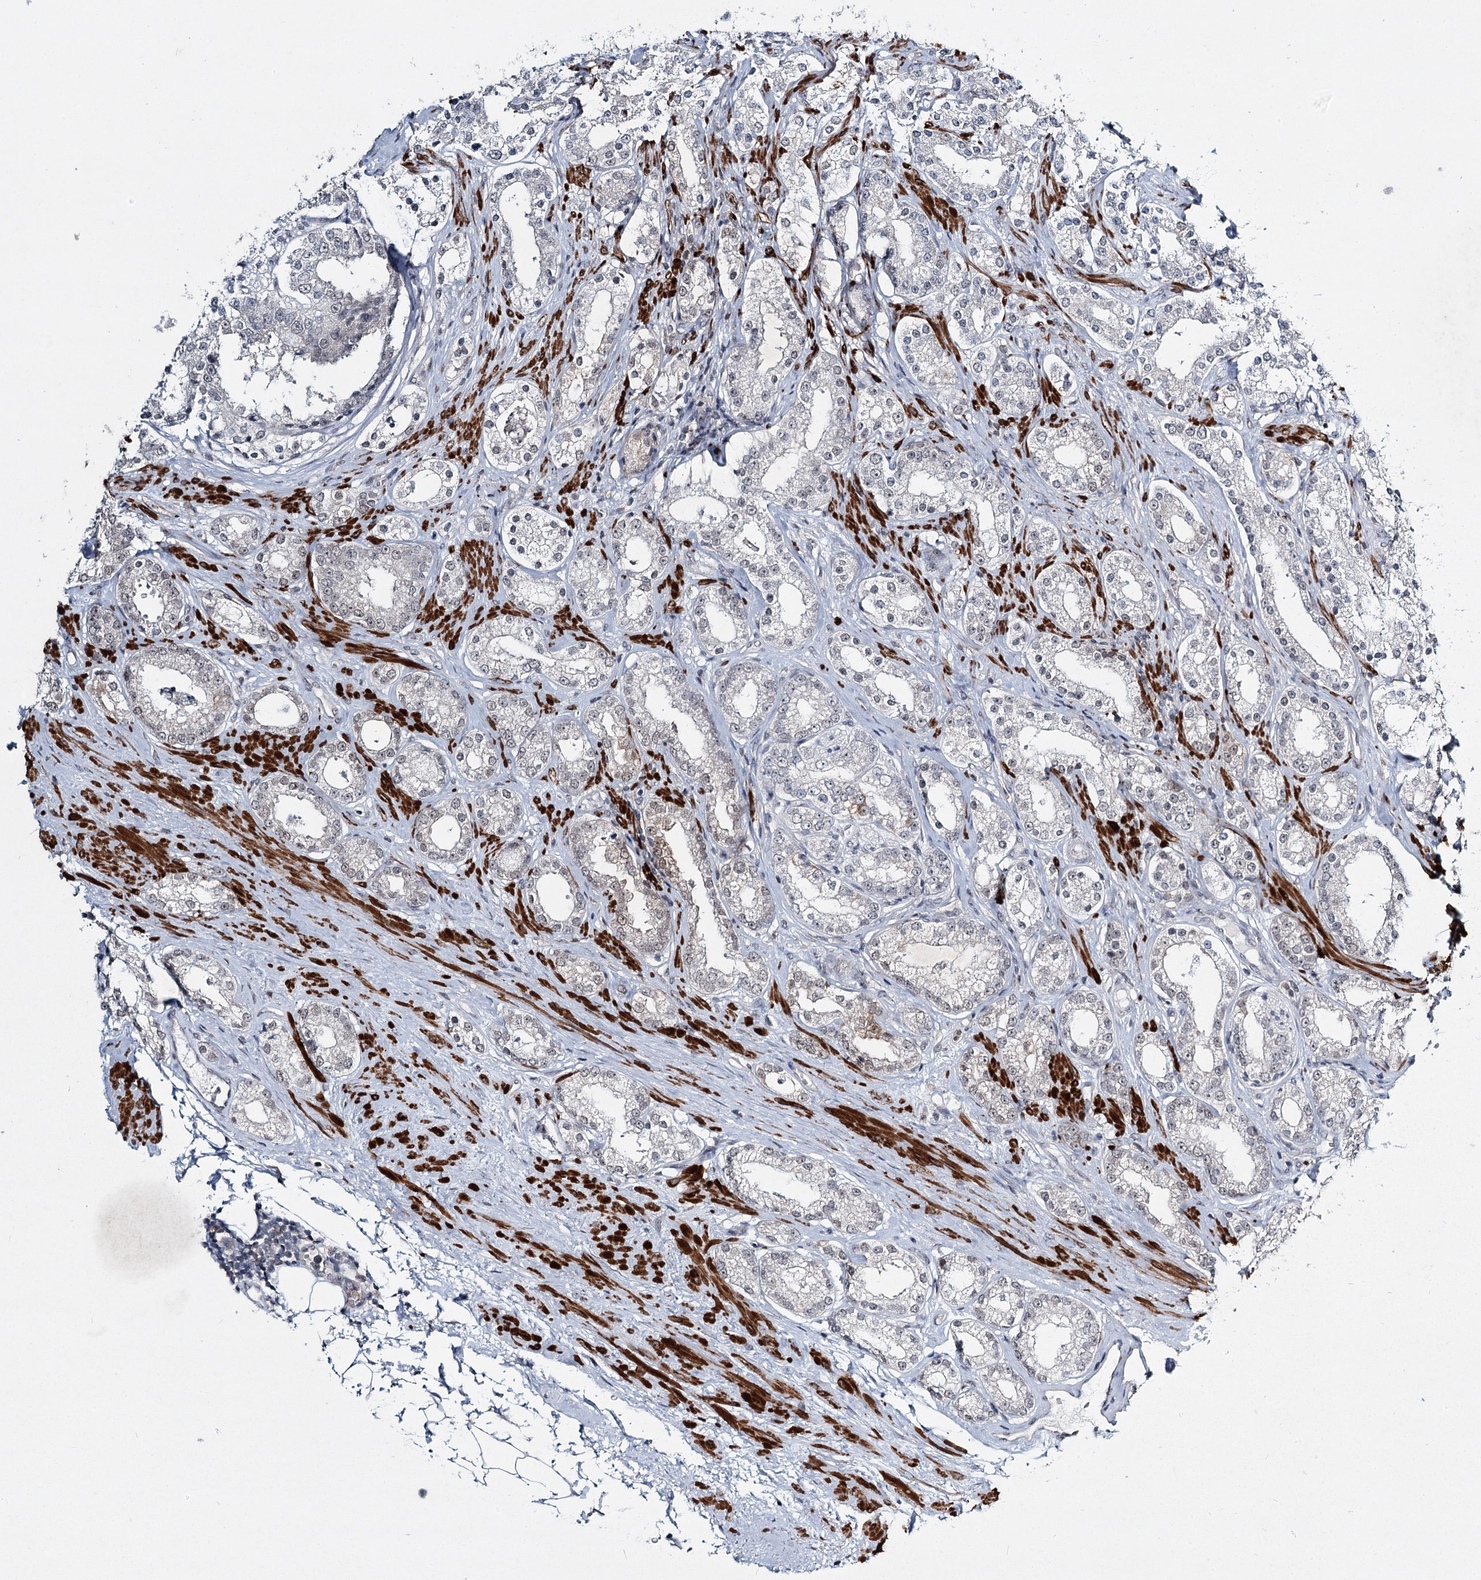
{"staining": {"intensity": "negative", "quantity": "none", "location": "none"}, "tissue": "prostate cancer", "cell_type": "Tumor cells", "image_type": "cancer", "snomed": [{"axis": "morphology", "description": "Normal tissue, NOS"}, {"axis": "morphology", "description": "Adenocarcinoma, High grade"}, {"axis": "topography", "description": "Prostate"}], "caption": "Protein analysis of prostate cancer demonstrates no significant positivity in tumor cells. (Stains: DAB (3,3'-diaminobenzidine) immunohistochemistry (IHC) with hematoxylin counter stain, Microscopy: brightfield microscopy at high magnification).", "gene": "TMEM70", "patient": {"sex": "male", "age": 83}}